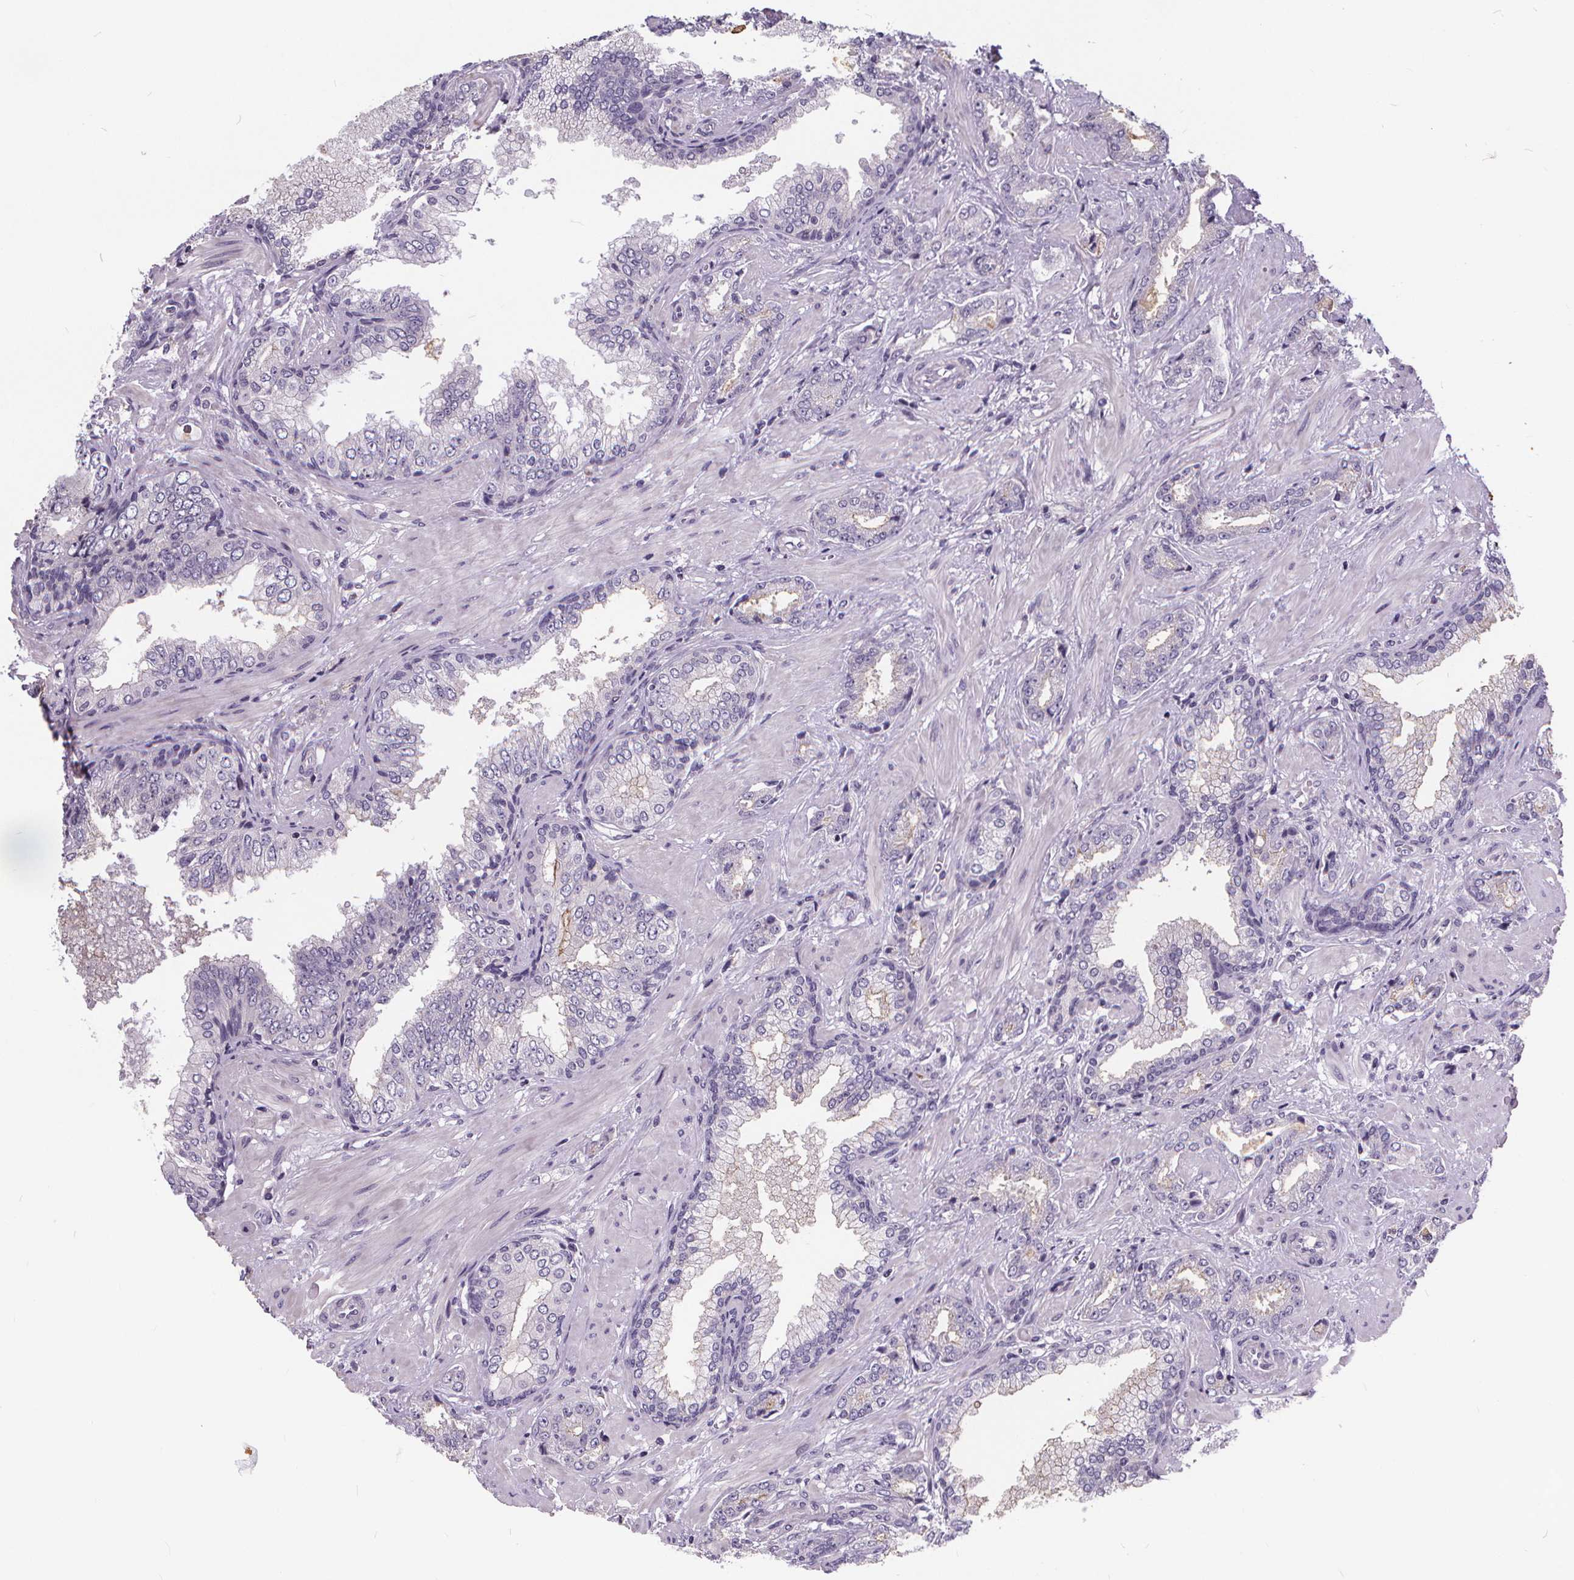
{"staining": {"intensity": "negative", "quantity": "none", "location": "none"}, "tissue": "prostate cancer", "cell_type": "Tumor cells", "image_type": "cancer", "snomed": [{"axis": "morphology", "description": "Adenocarcinoma, Low grade"}, {"axis": "topography", "description": "Prostate"}], "caption": "The photomicrograph shows no significant positivity in tumor cells of prostate cancer (low-grade adenocarcinoma). Nuclei are stained in blue.", "gene": "ATP6V1D", "patient": {"sex": "male", "age": 61}}